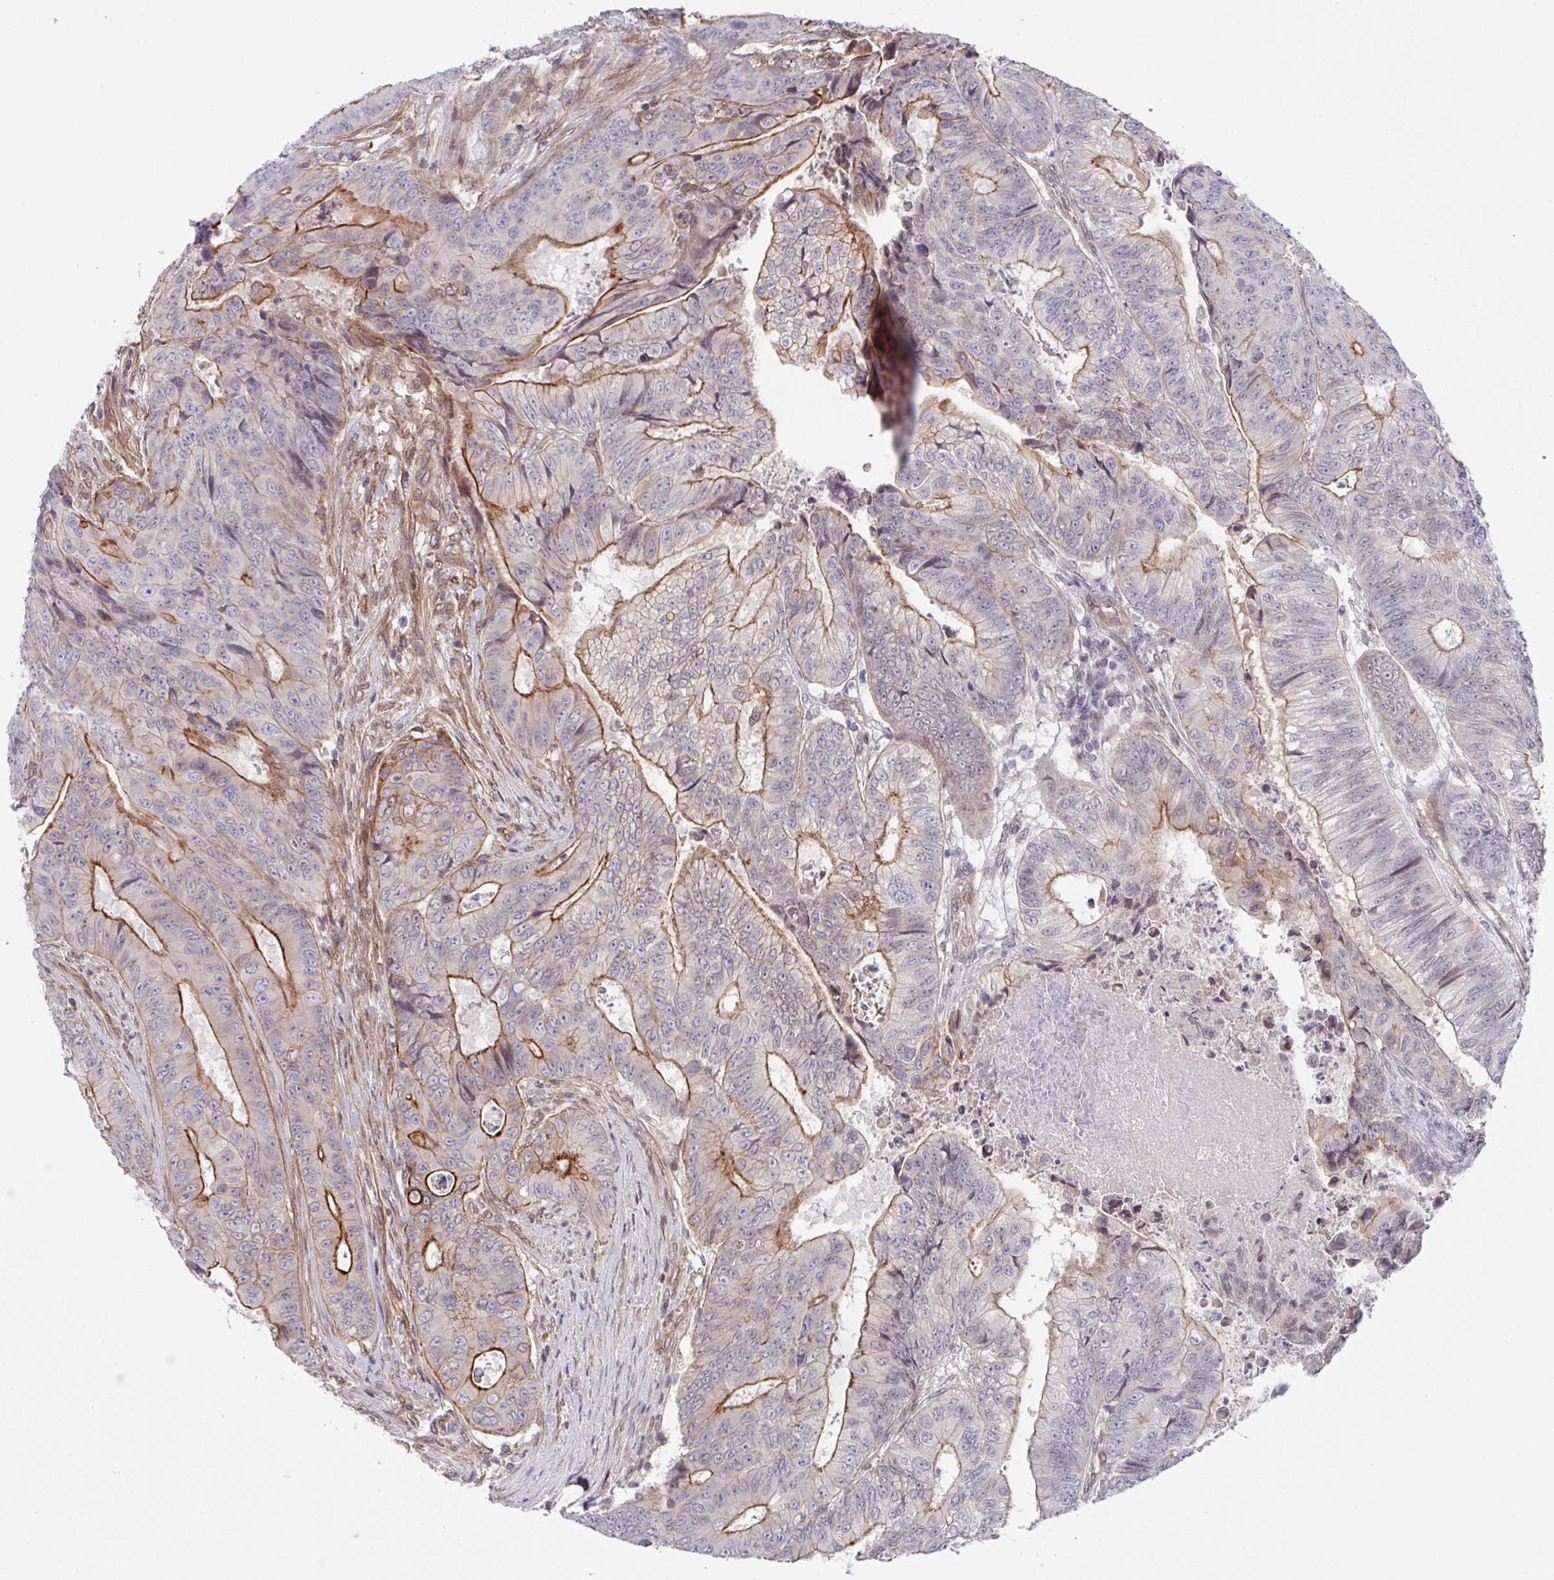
{"staining": {"intensity": "moderate", "quantity": "25%-75%", "location": "cytoplasmic/membranous"}, "tissue": "colorectal cancer", "cell_type": "Tumor cells", "image_type": "cancer", "snomed": [{"axis": "morphology", "description": "Adenocarcinoma, NOS"}, {"axis": "topography", "description": "Colon"}], "caption": "This image displays IHC staining of colorectal cancer, with medium moderate cytoplasmic/membranous positivity in approximately 25%-75% of tumor cells.", "gene": "ZBED3", "patient": {"sex": "female", "age": 48}}